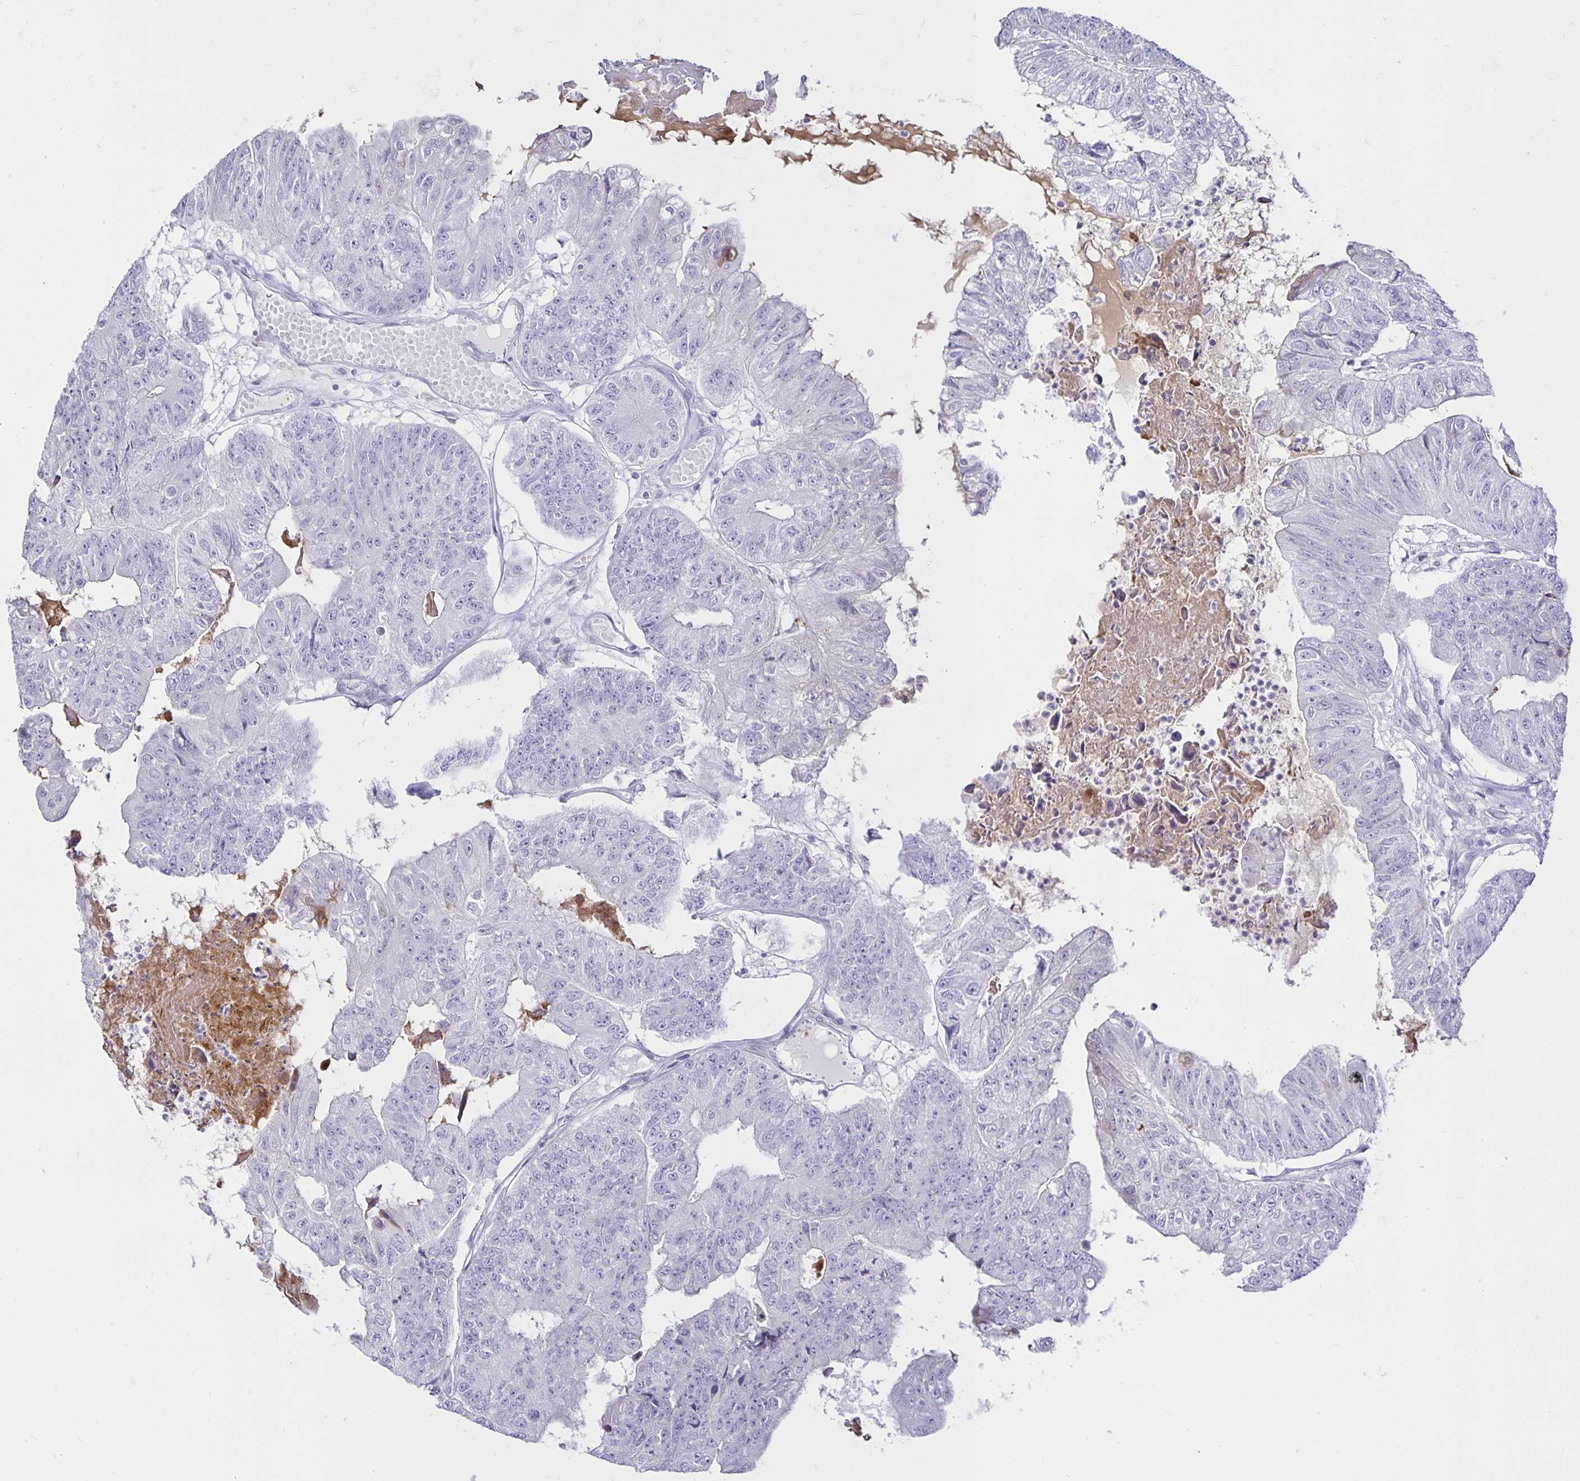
{"staining": {"intensity": "negative", "quantity": "none", "location": "none"}, "tissue": "colorectal cancer", "cell_type": "Tumor cells", "image_type": "cancer", "snomed": [{"axis": "morphology", "description": "Adenocarcinoma, NOS"}, {"axis": "topography", "description": "Colon"}], "caption": "IHC photomicrograph of neoplastic tissue: human adenocarcinoma (colorectal) stained with DAB (3,3'-diaminobenzidine) displays no significant protein expression in tumor cells. (Brightfield microscopy of DAB immunohistochemistry at high magnification).", "gene": "TIMP1", "patient": {"sex": "female", "age": 67}}